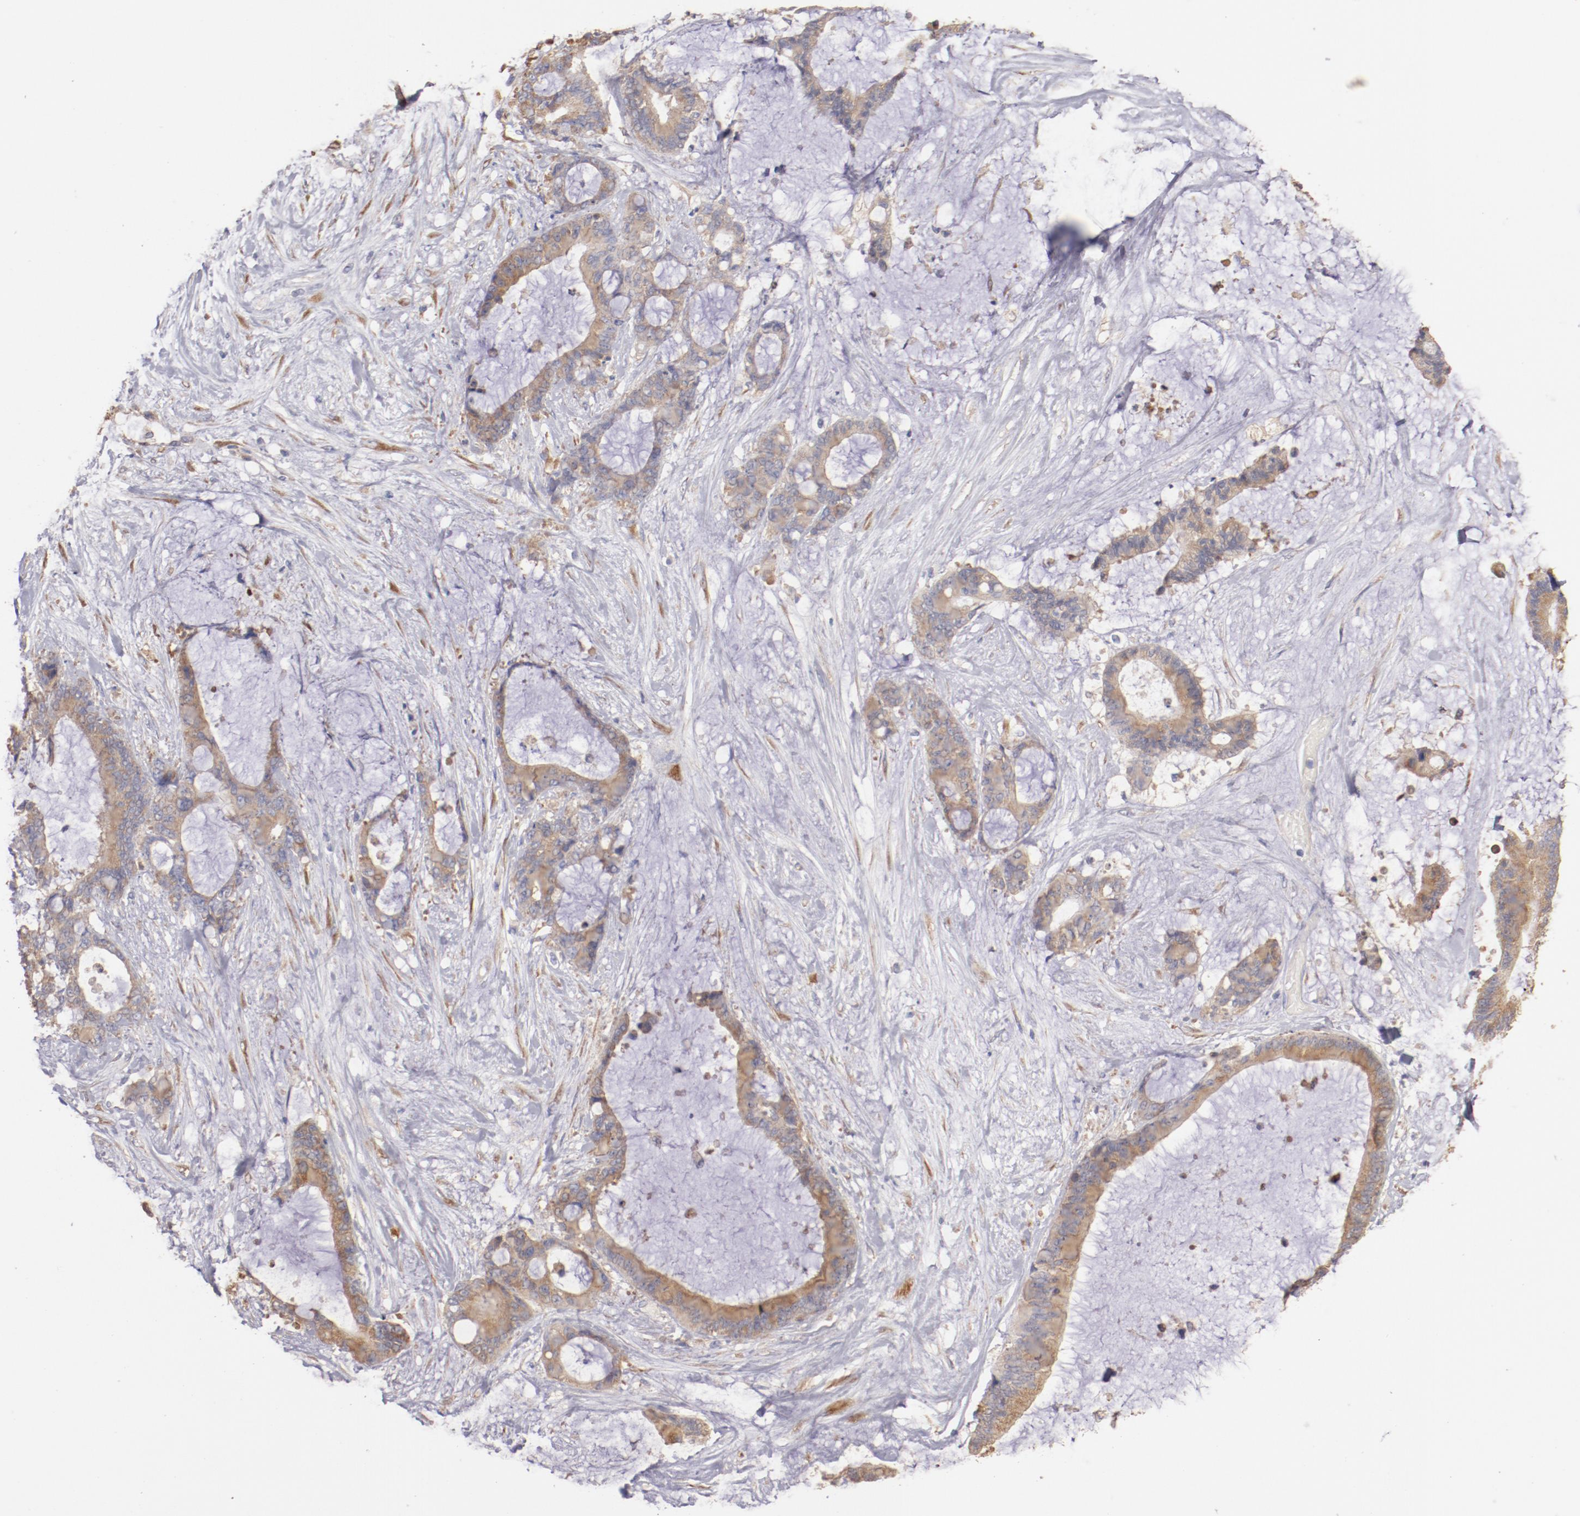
{"staining": {"intensity": "moderate", "quantity": "25%-75%", "location": "cytoplasmic/membranous"}, "tissue": "liver cancer", "cell_type": "Tumor cells", "image_type": "cancer", "snomed": [{"axis": "morphology", "description": "Cholangiocarcinoma"}, {"axis": "topography", "description": "Liver"}], "caption": "The image shows staining of liver cancer, revealing moderate cytoplasmic/membranous protein positivity (brown color) within tumor cells. (DAB (3,3'-diaminobenzidine) IHC, brown staining for protein, blue staining for nuclei).", "gene": "ENTPD5", "patient": {"sex": "female", "age": 73}}